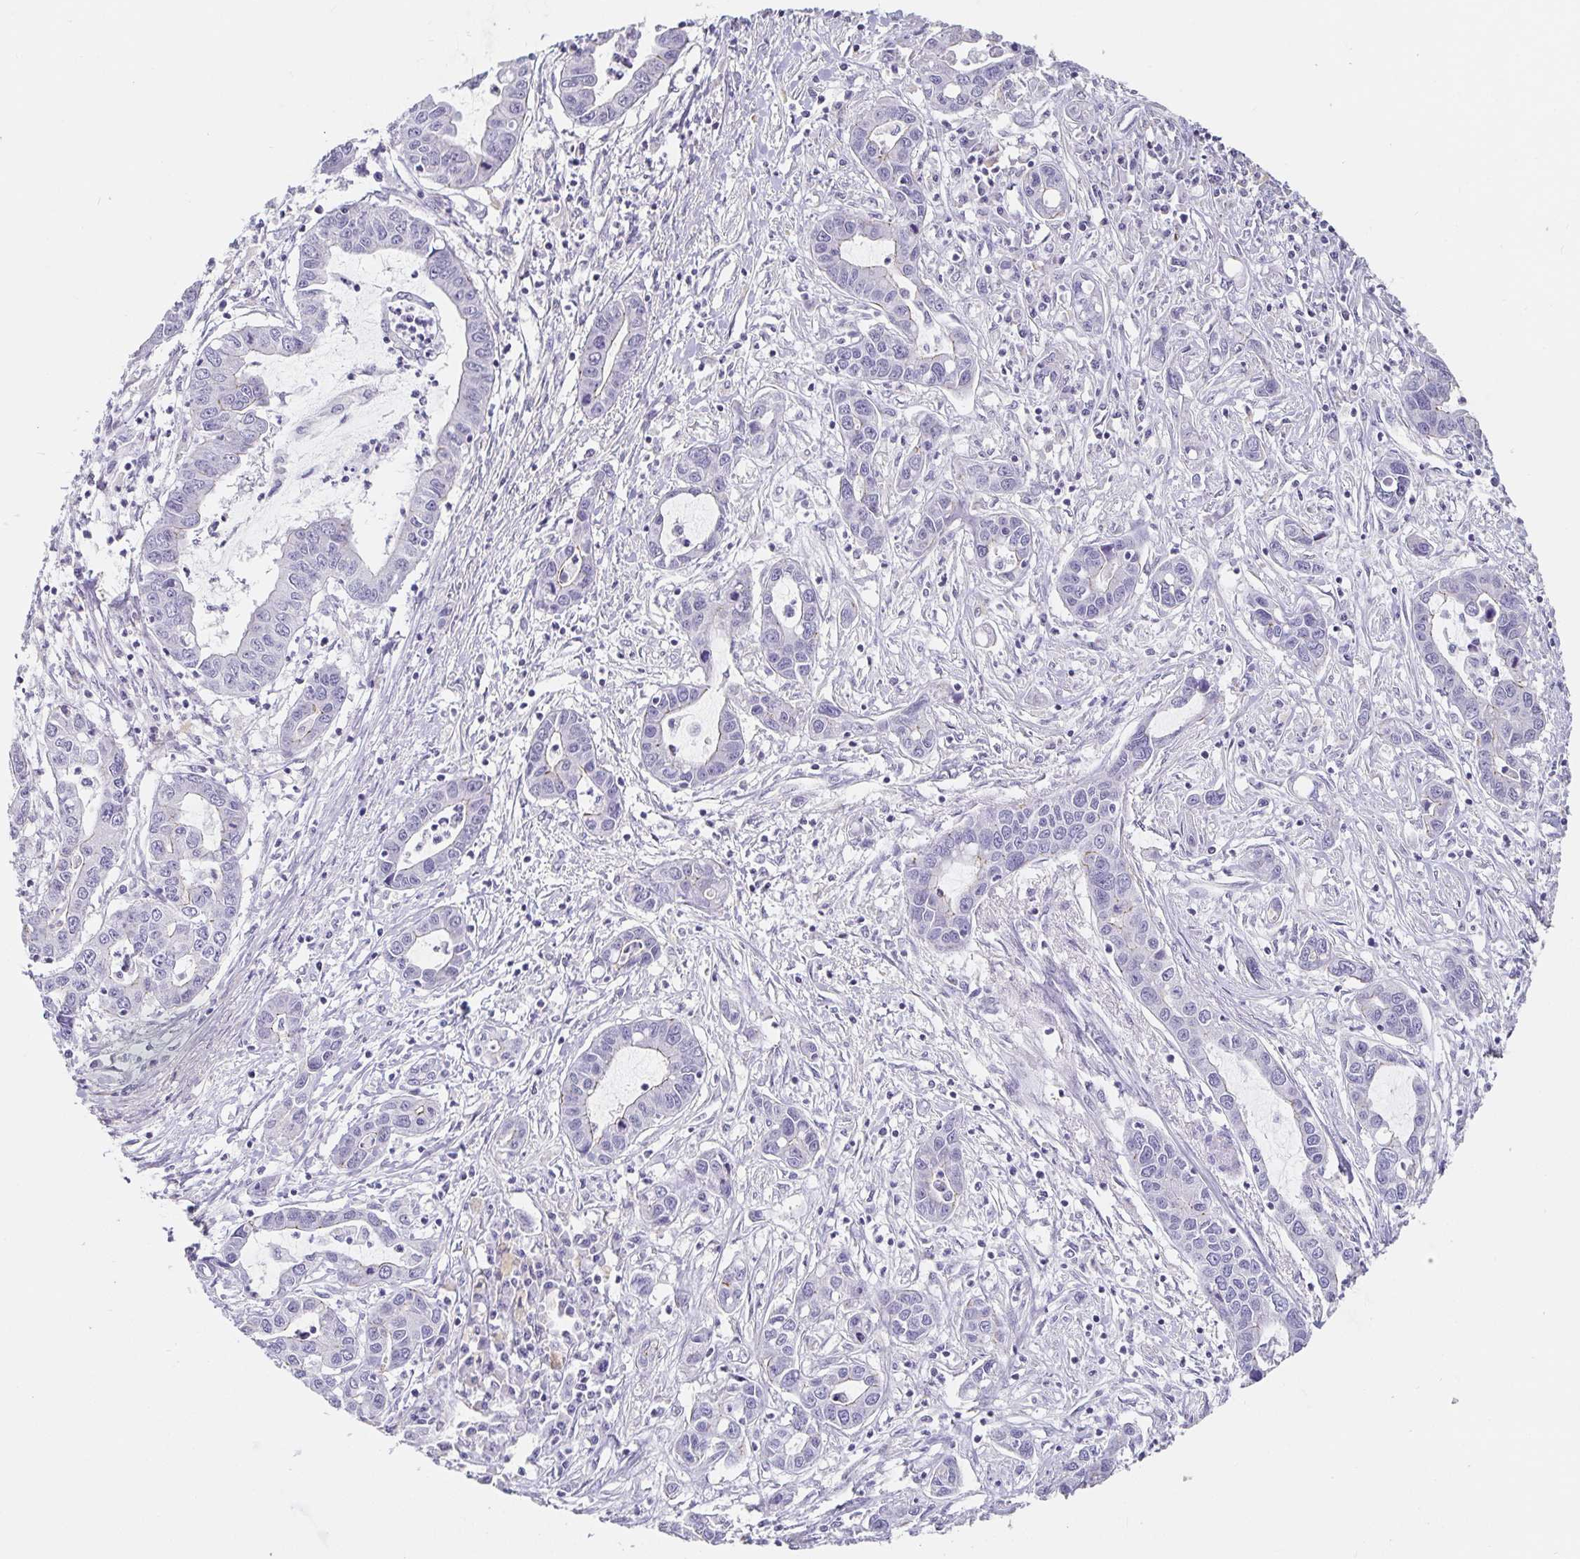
{"staining": {"intensity": "negative", "quantity": "none", "location": "none"}, "tissue": "liver cancer", "cell_type": "Tumor cells", "image_type": "cancer", "snomed": [{"axis": "morphology", "description": "Cholangiocarcinoma"}, {"axis": "topography", "description": "Liver"}], "caption": "This is a image of immunohistochemistry staining of liver cholangiocarcinoma, which shows no positivity in tumor cells. (Brightfield microscopy of DAB (3,3'-diaminobenzidine) immunohistochemistry at high magnification).", "gene": "PDX1", "patient": {"sex": "male", "age": 58}}